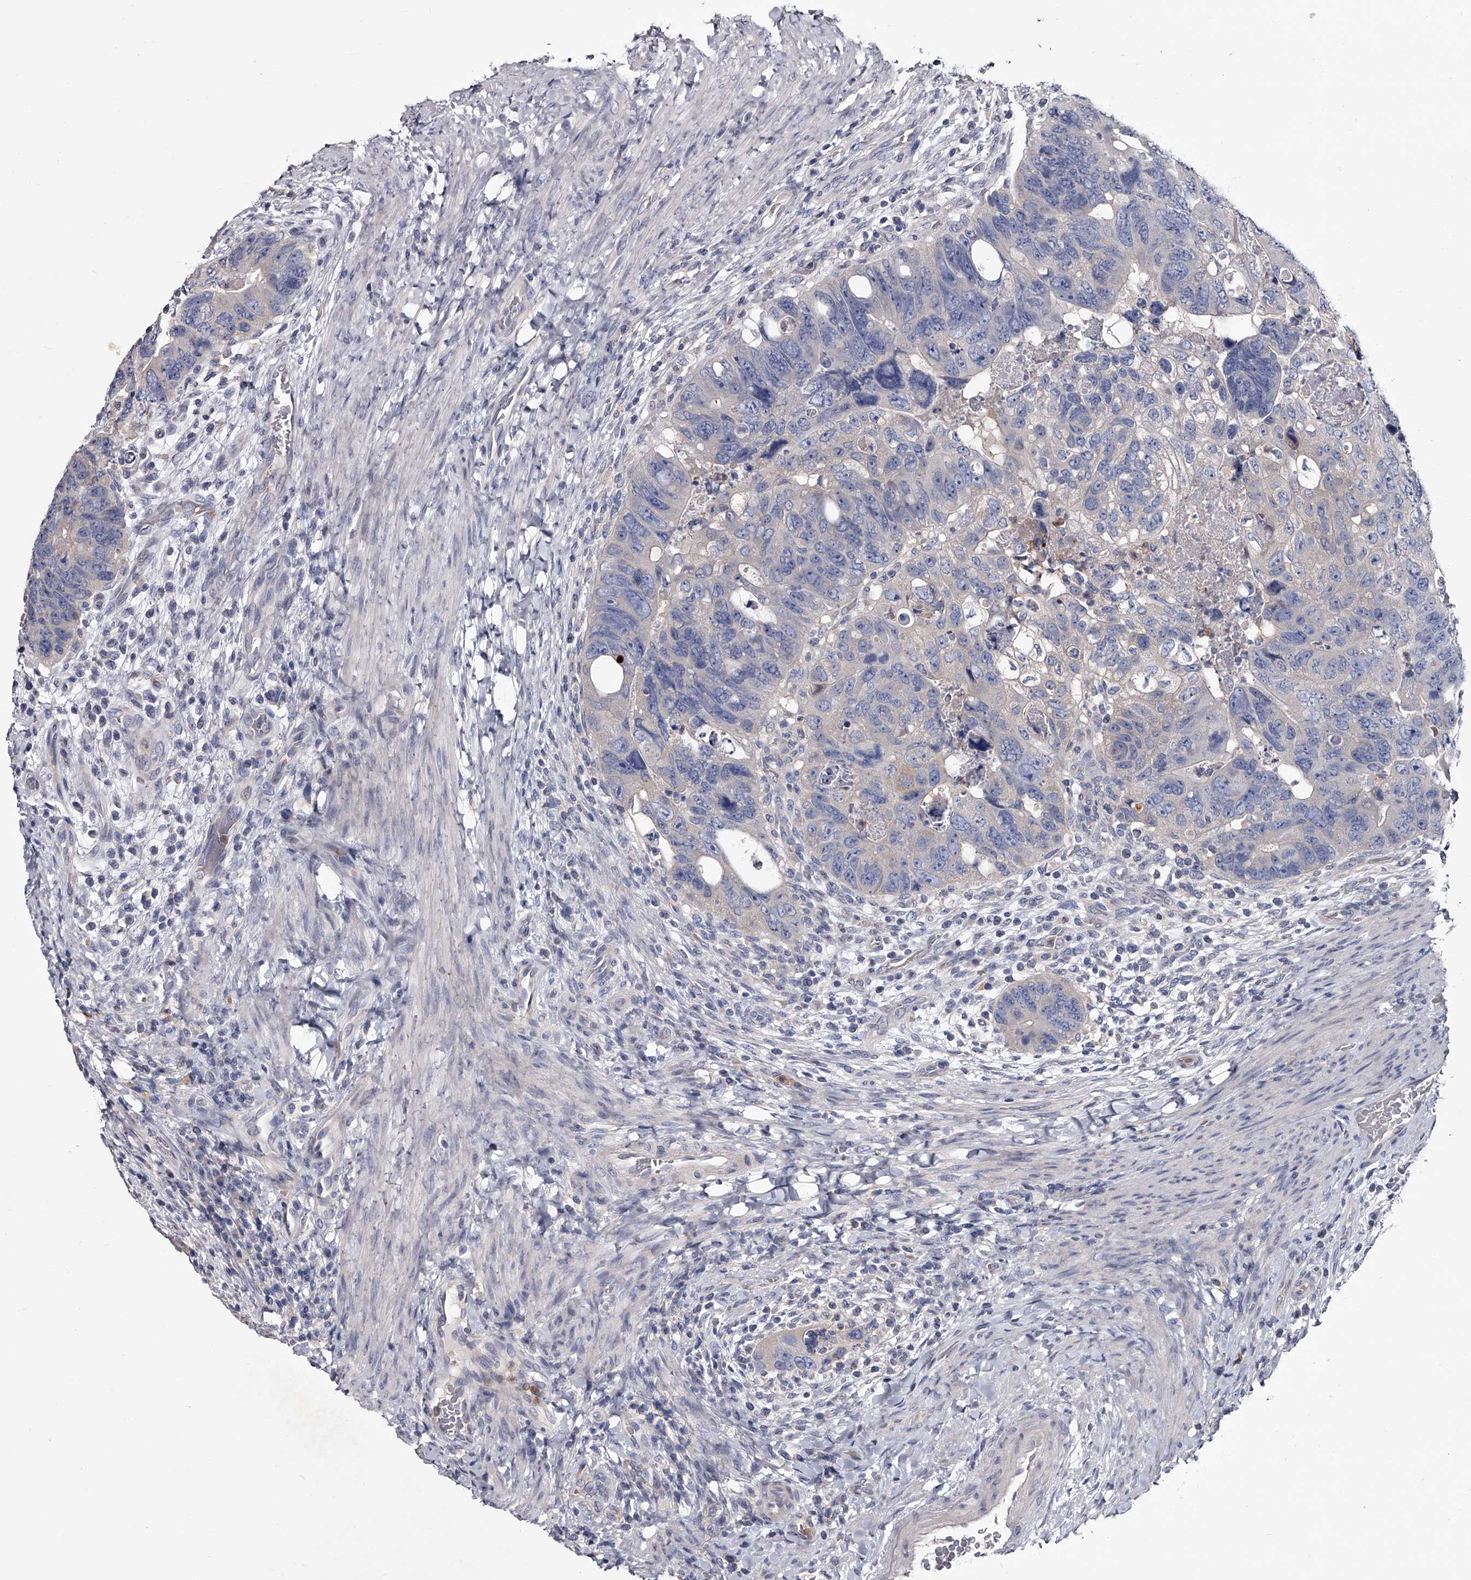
{"staining": {"intensity": "negative", "quantity": "none", "location": "none"}, "tissue": "colorectal cancer", "cell_type": "Tumor cells", "image_type": "cancer", "snomed": [{"axis": "morphology", "description": "Adenocarcinoma, NOS"}, {"axis": "topography", "description": "Rectum"}], "caption": "The histopathology image displays no significant expression in tumor cells of adenocarcinoma (colorectal). Brightfield microscopy of immunohistochemistry (IHC) stained with DAB (brown) and hematoxylin (blue), captured at high magnification.", "gene": "GAPVD1", "patient": {"sex": "male", "age": 59}}